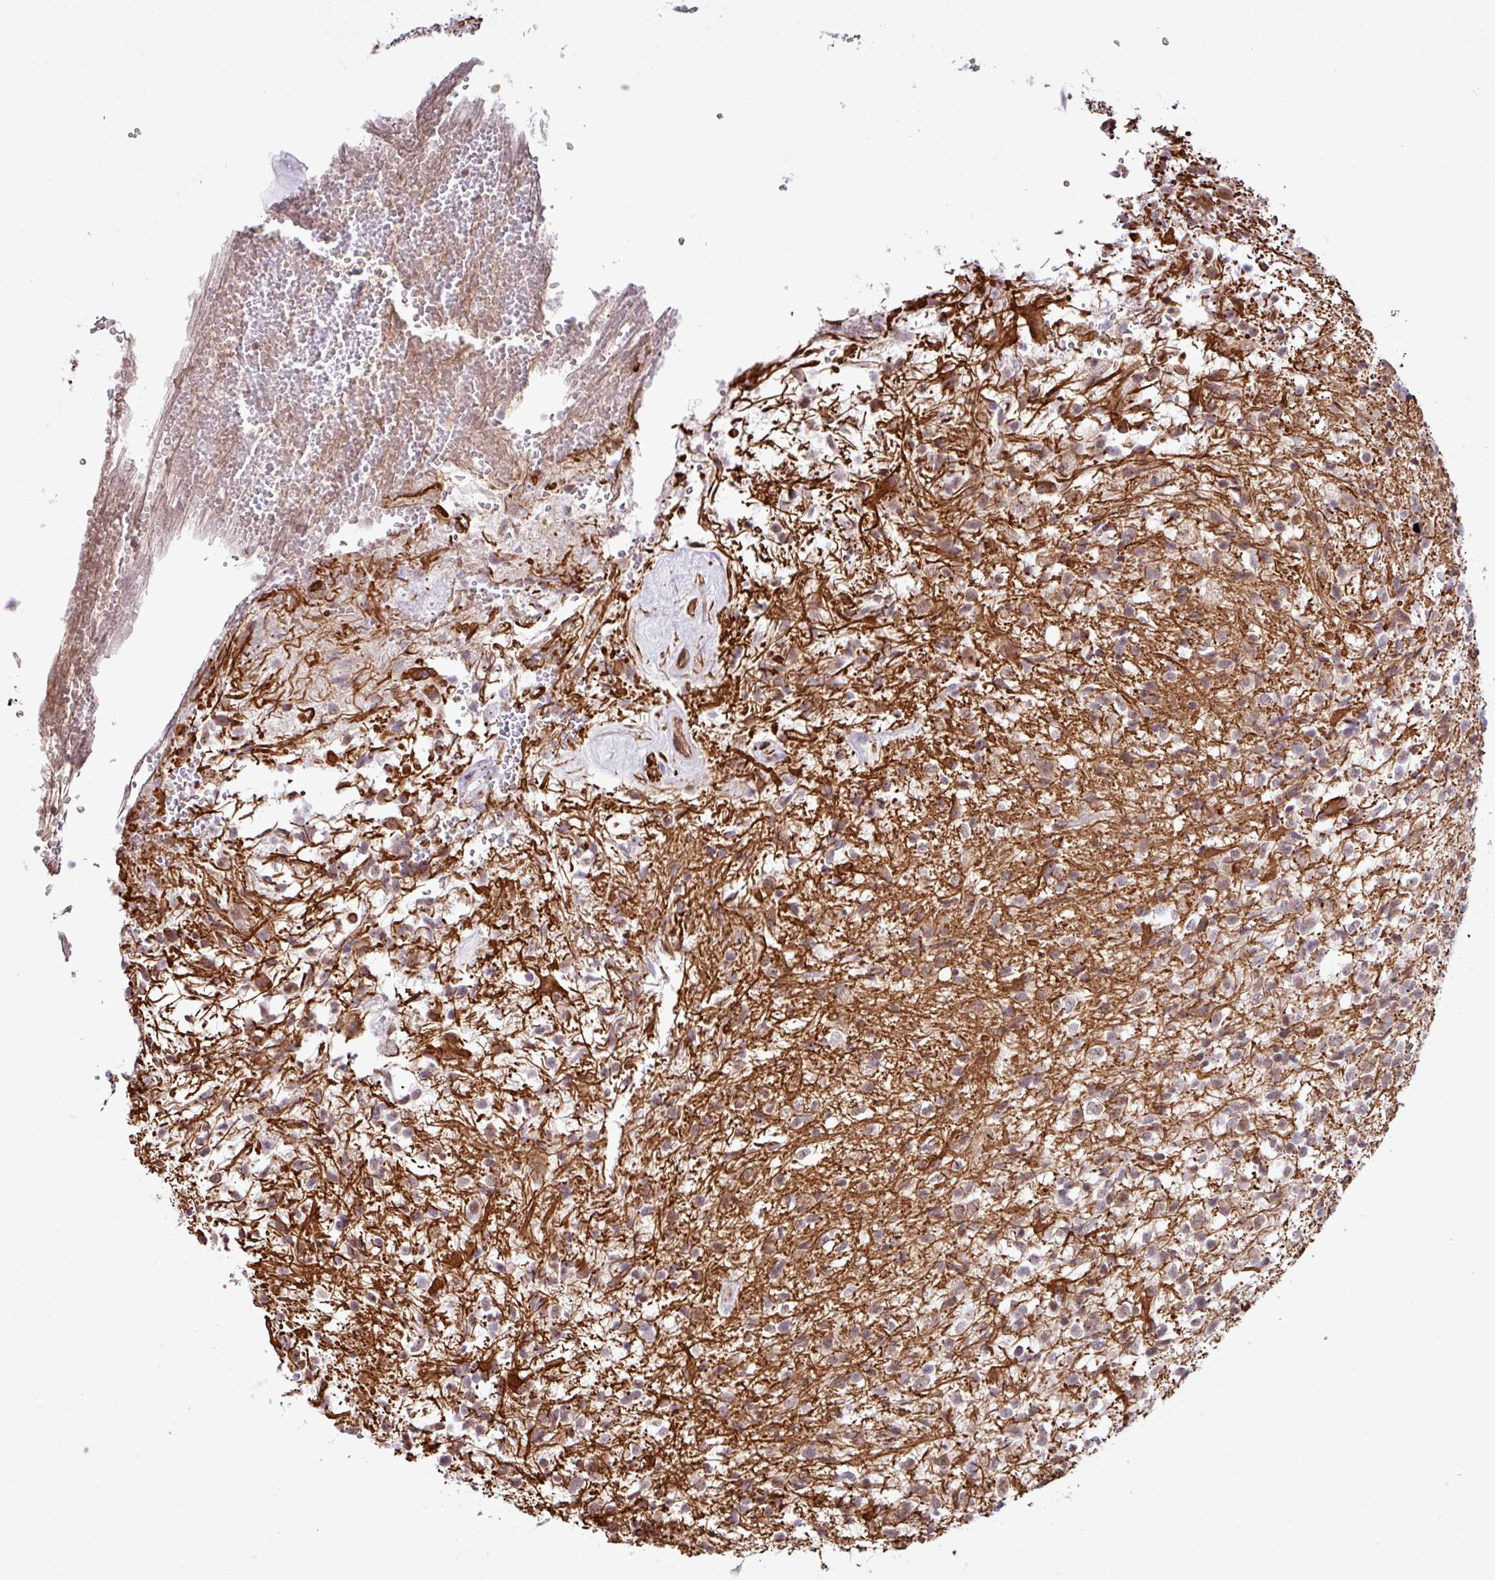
{"staining": {"intensity": "weak", "quantity": "25%-75%", "location": "cytoplasmic/membranous"}, "tissue": "glioma", "cell_type": "Tumor cells", "image_type": "cancer", "snomed": [{"axis": "morphology", "description": "Glioma, malignant, High grade"}, {"axis": "topography", "description": "Brain"}], "caption": "Protein expression analysis of glioma reveals weak cytoplasmic/membranous expression in approximately 25%-75% of tumor cells.", "gene": "CHD3", "patient": {"sex": "male", "age": 56}}